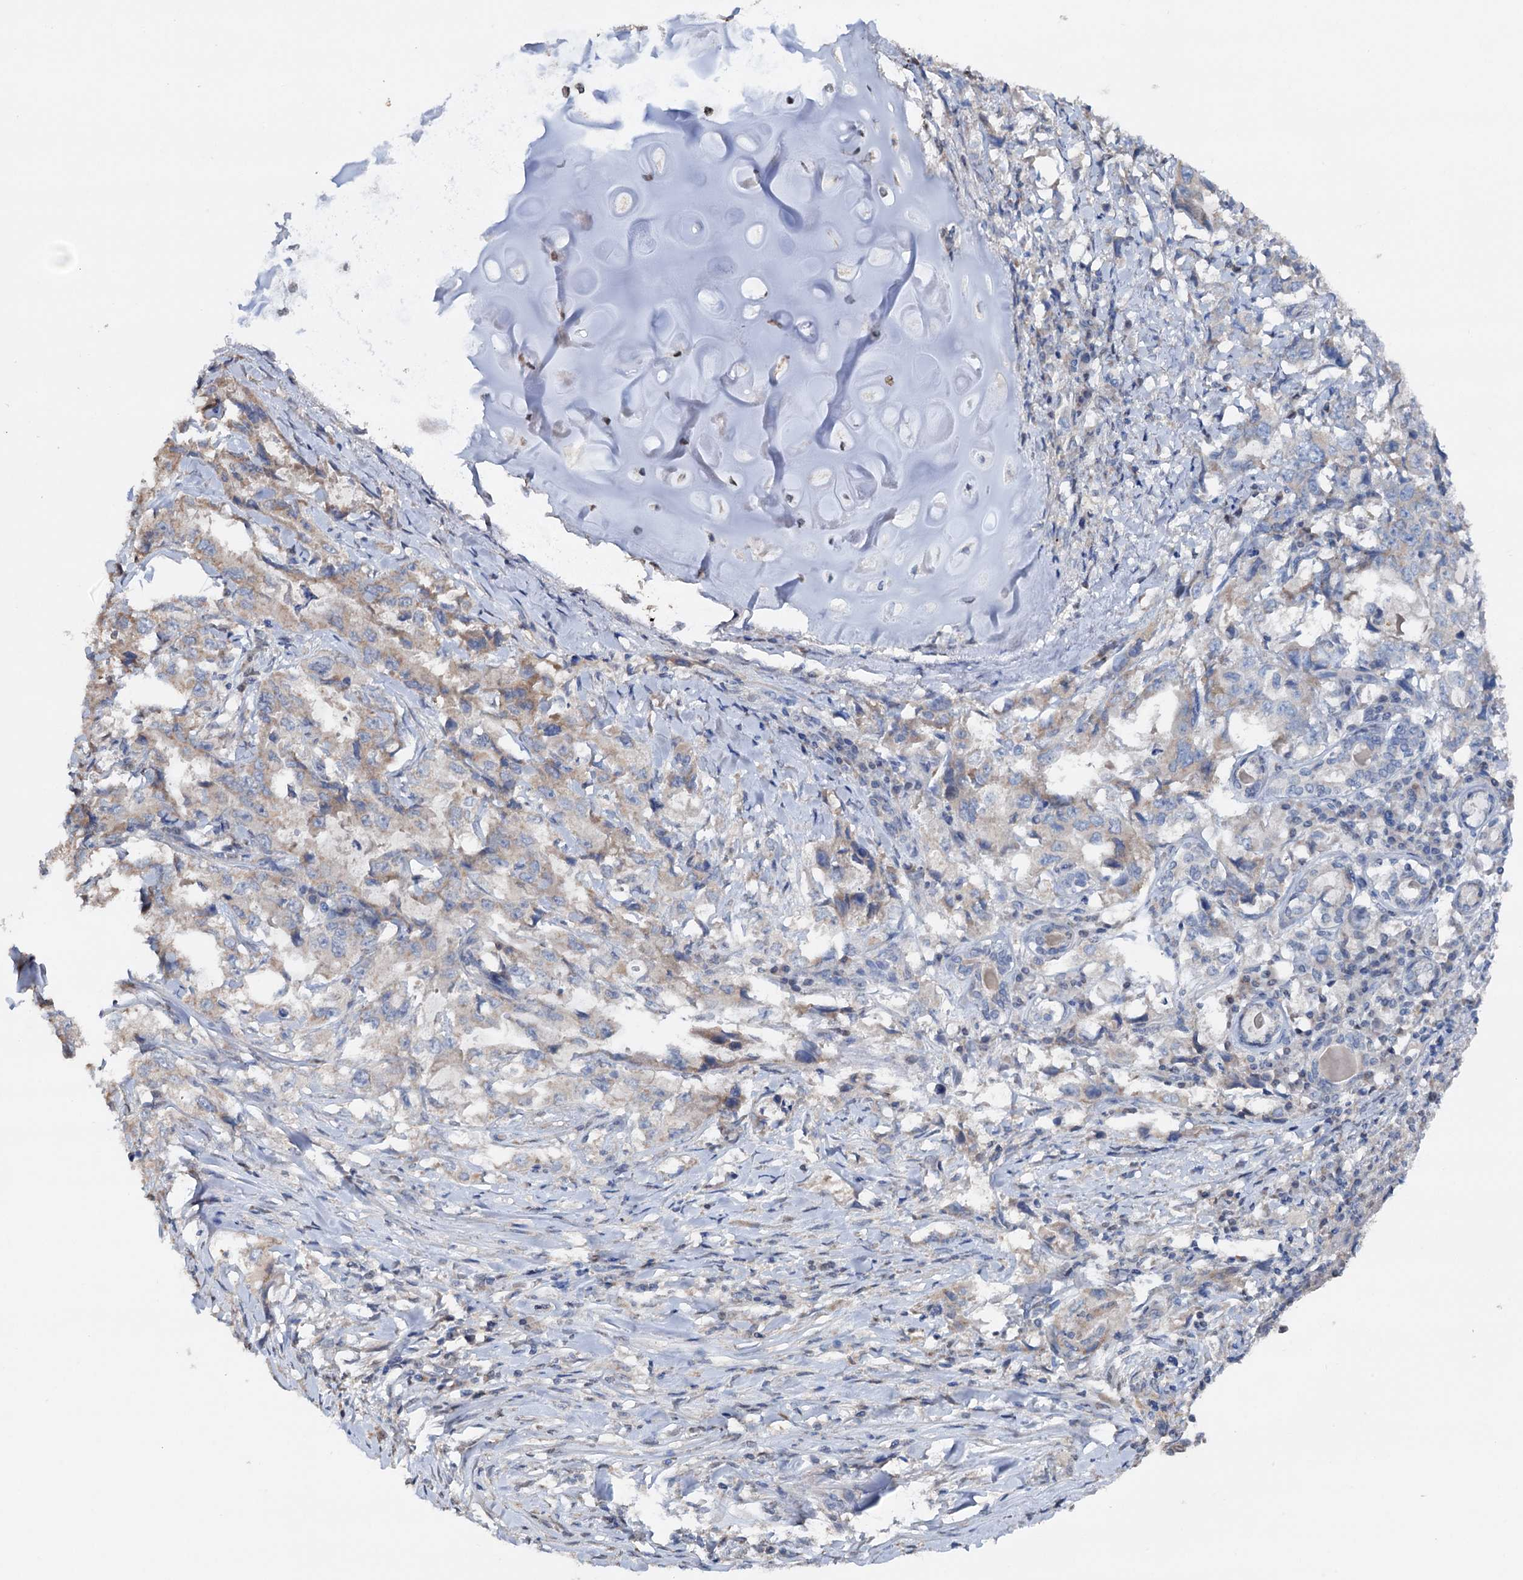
{"staining": {"intensity": "moderate", "quantity": "<25%", "location": "cytoplasmic/membranous"}, "tissue": "lung cancer", "cell_type": "Tumor cells", "image_type": "cancer", "snomed": [{"axis": "morphology", "description": "Adenocarcinoma, NOS"}, {"axis": "topography", "description": "Lung"}], "caption": "A high-resolution image shows immunohistochemistry staining of lung adenocarcinoma, which displays moderate cytoplasmic/membranous staining in about <25% of tumor cells. The protein is stained brown, and the nuclei are stained in blue (DAB IHC with brightfield microscopy, high magnification).", "gene": "ARL13A", "patient": {"sex": "female", "age": 51}}